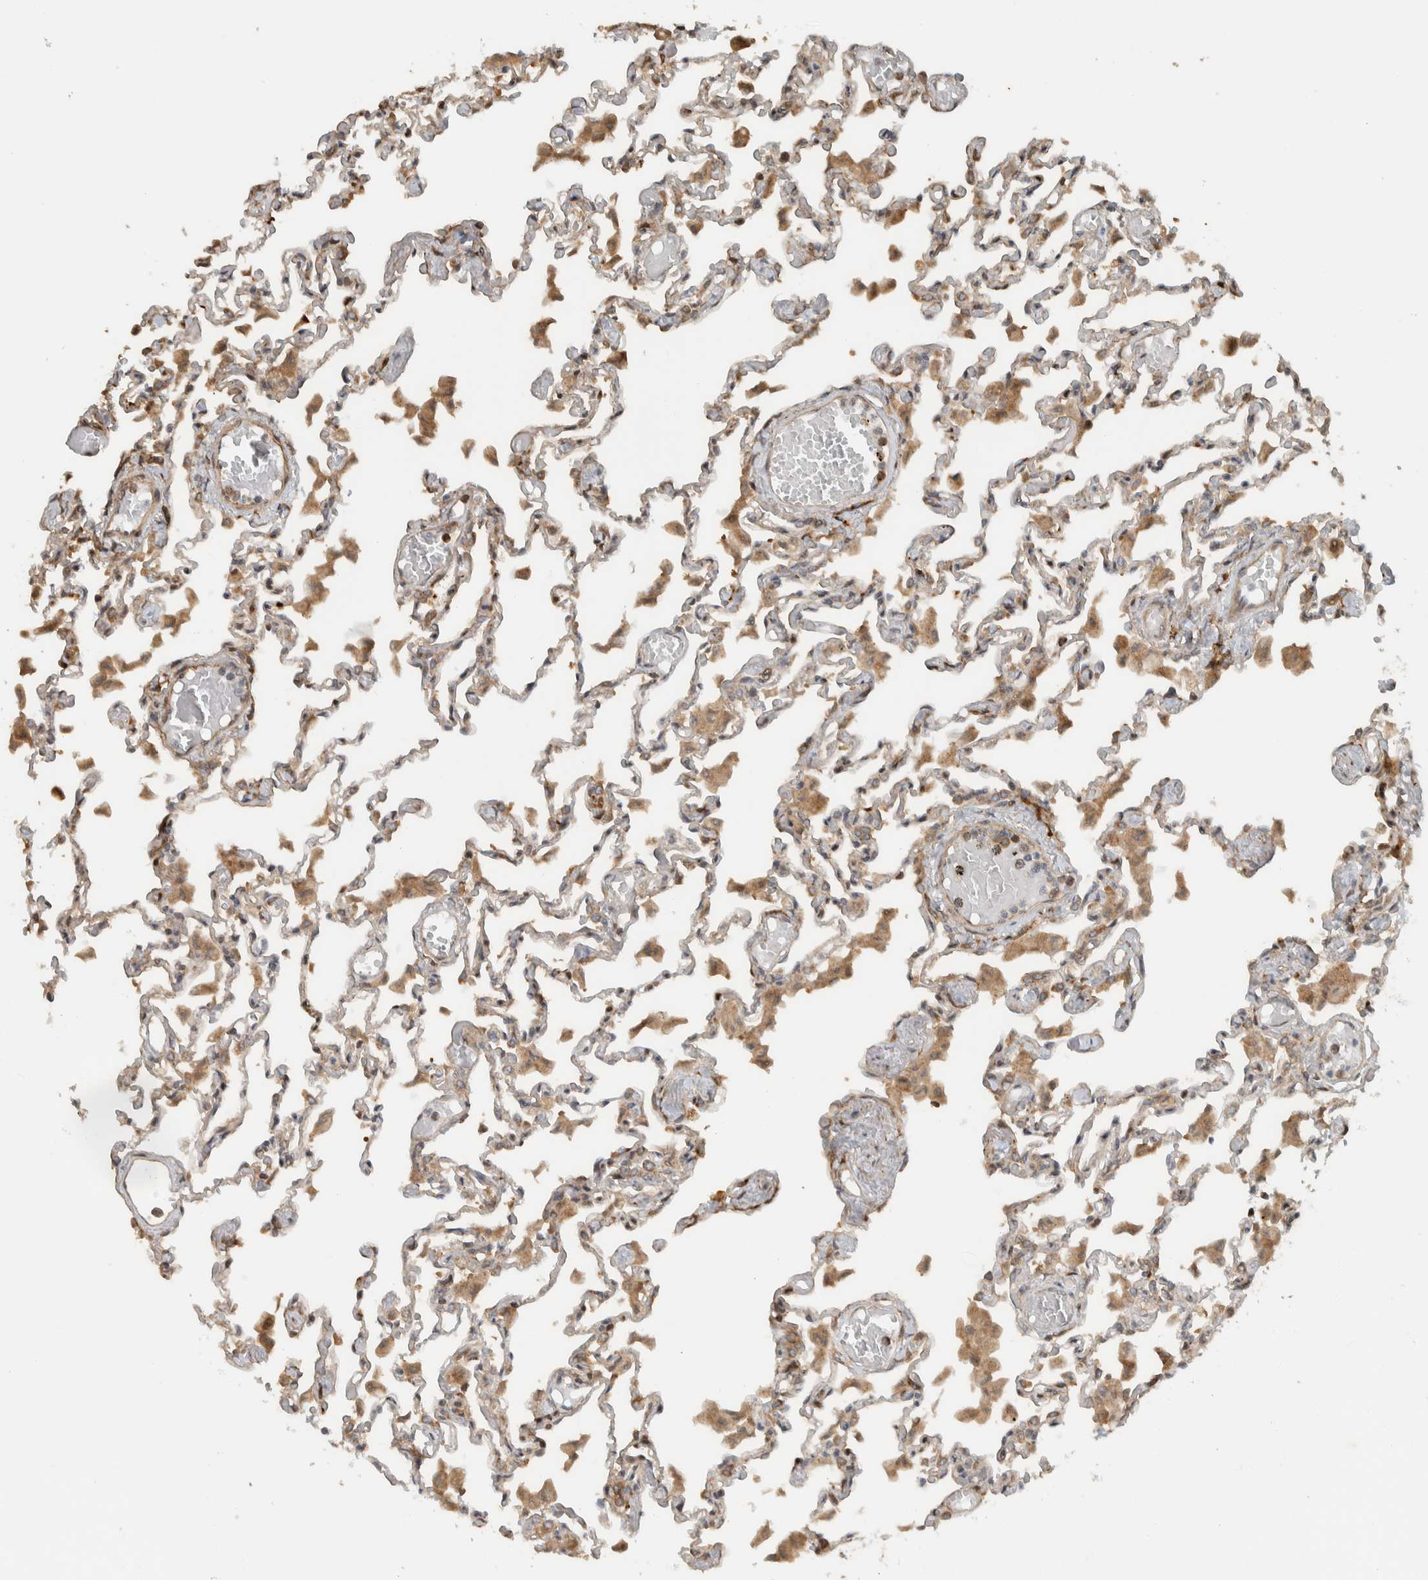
{"staining": {"intensity": "weak", "quantity": "25%-75%", "location": "cytoplasmic/membranous"}, "tissue": "lung", "cell_type": "Alveolar cells", "image_type": "normal", "snomed": [{"axis": "morphology", "description": "Normal tissue, NOS"}, {"axis": "topography", "description": "Bronchus"}, {"axis": "topography", "description": "Lung"}], "caption": "A brown stain highlights weak cytoplasmic/membranous staining of a protein in alveolar cells of benign human lung.", "gene": "CNTROB", "patient": {"sex": "female", "age": 49}}